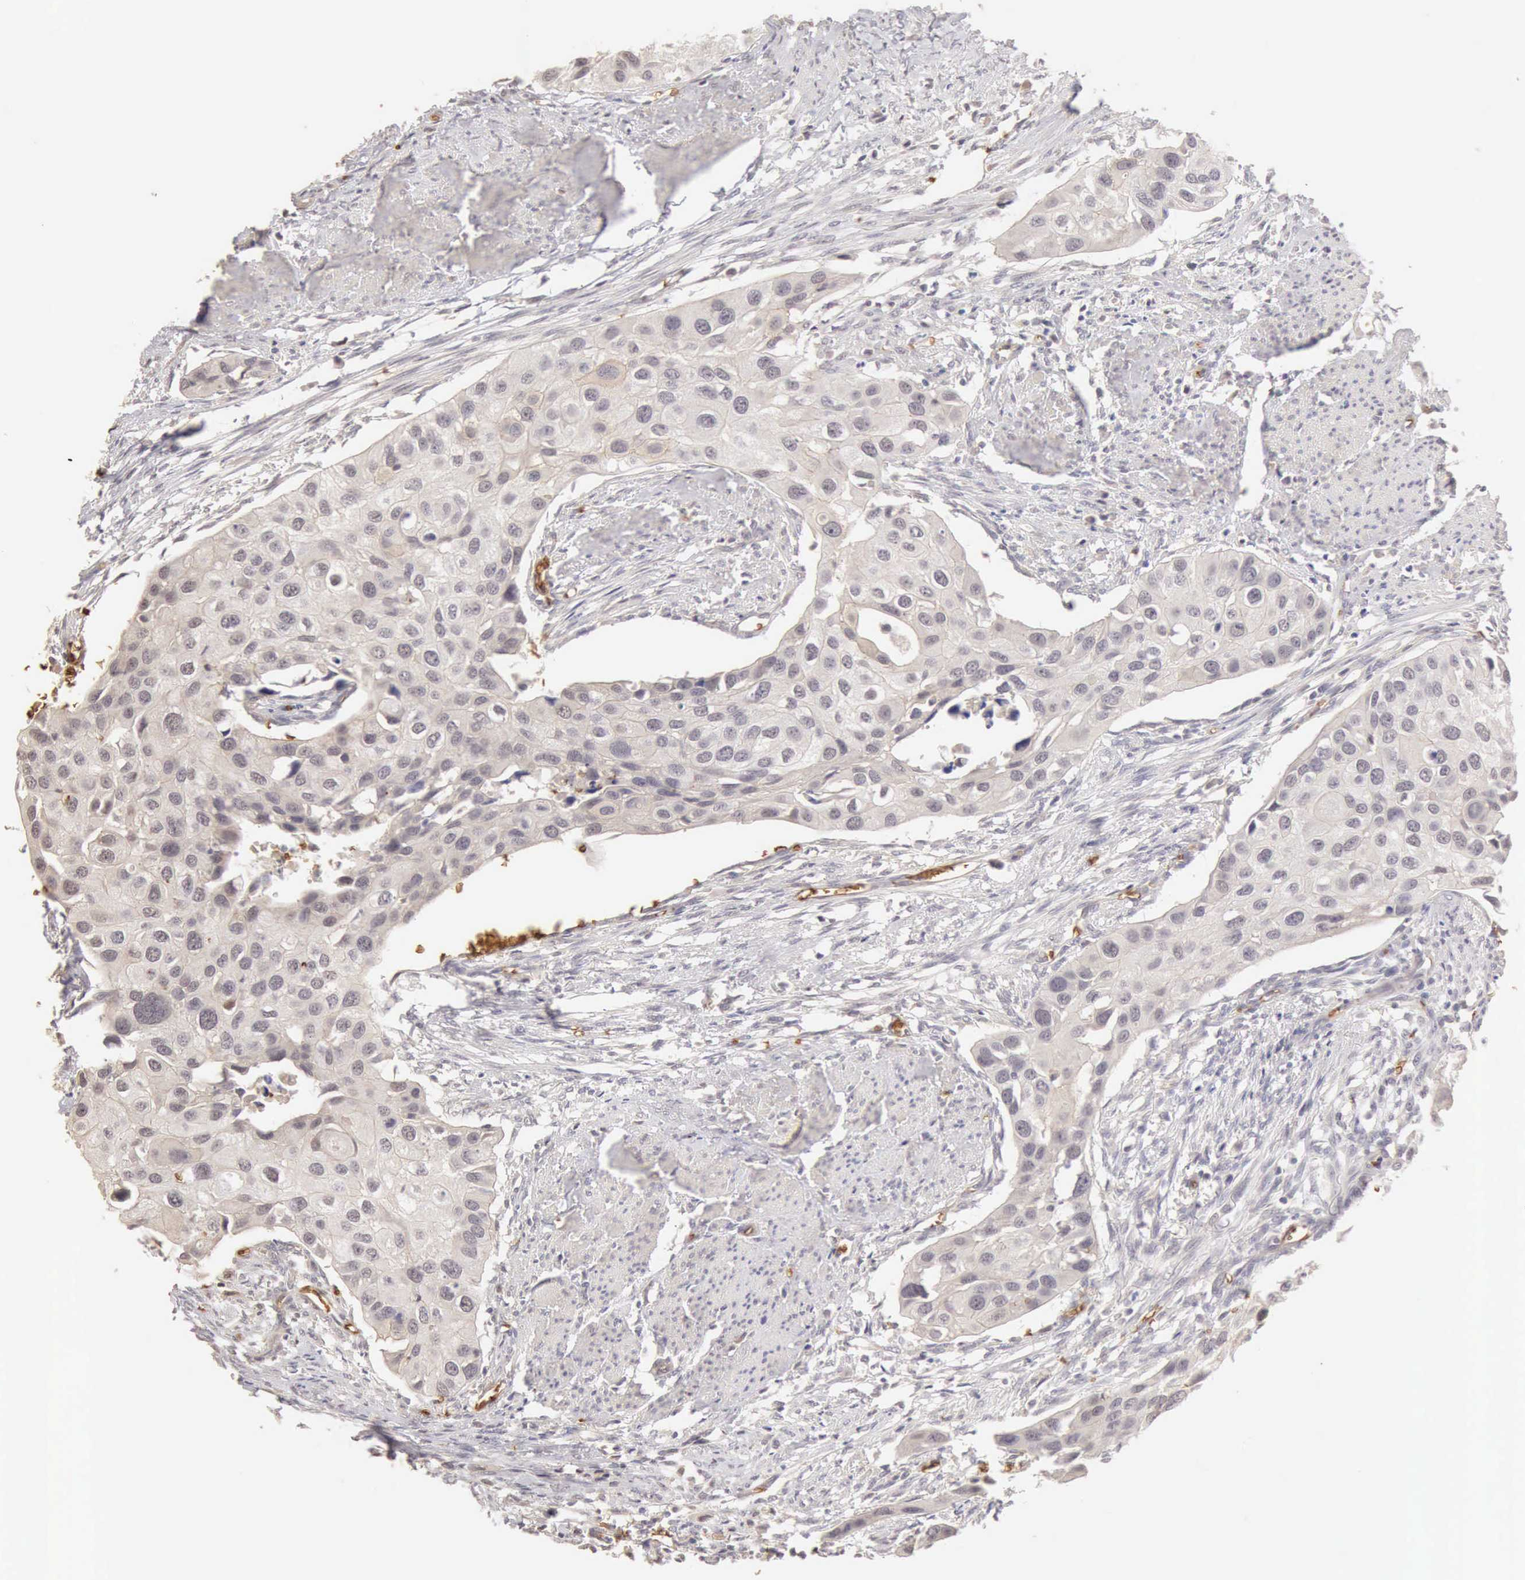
{"staining": {"intensity": "negative", "quantity": "none", "location": "none"}, "tissue": "urothelial cancer", "cell_type": "Tumor cells", "image_type": "cancer", "snomed": [{"axis": "morphology", "description": "Urothelial carcinoma, High grade"}, {"axis": "topography", "description": "Urinary bladder"}], "caption": "A high-resolution histopathology image shows immunohistochemistry (IHC) staining of urothelial carcinoma (high-grade), which reveals no significant expression in tumor cells.", "gene": "CFI", "patient": {"sex": "male", "age": 55}}